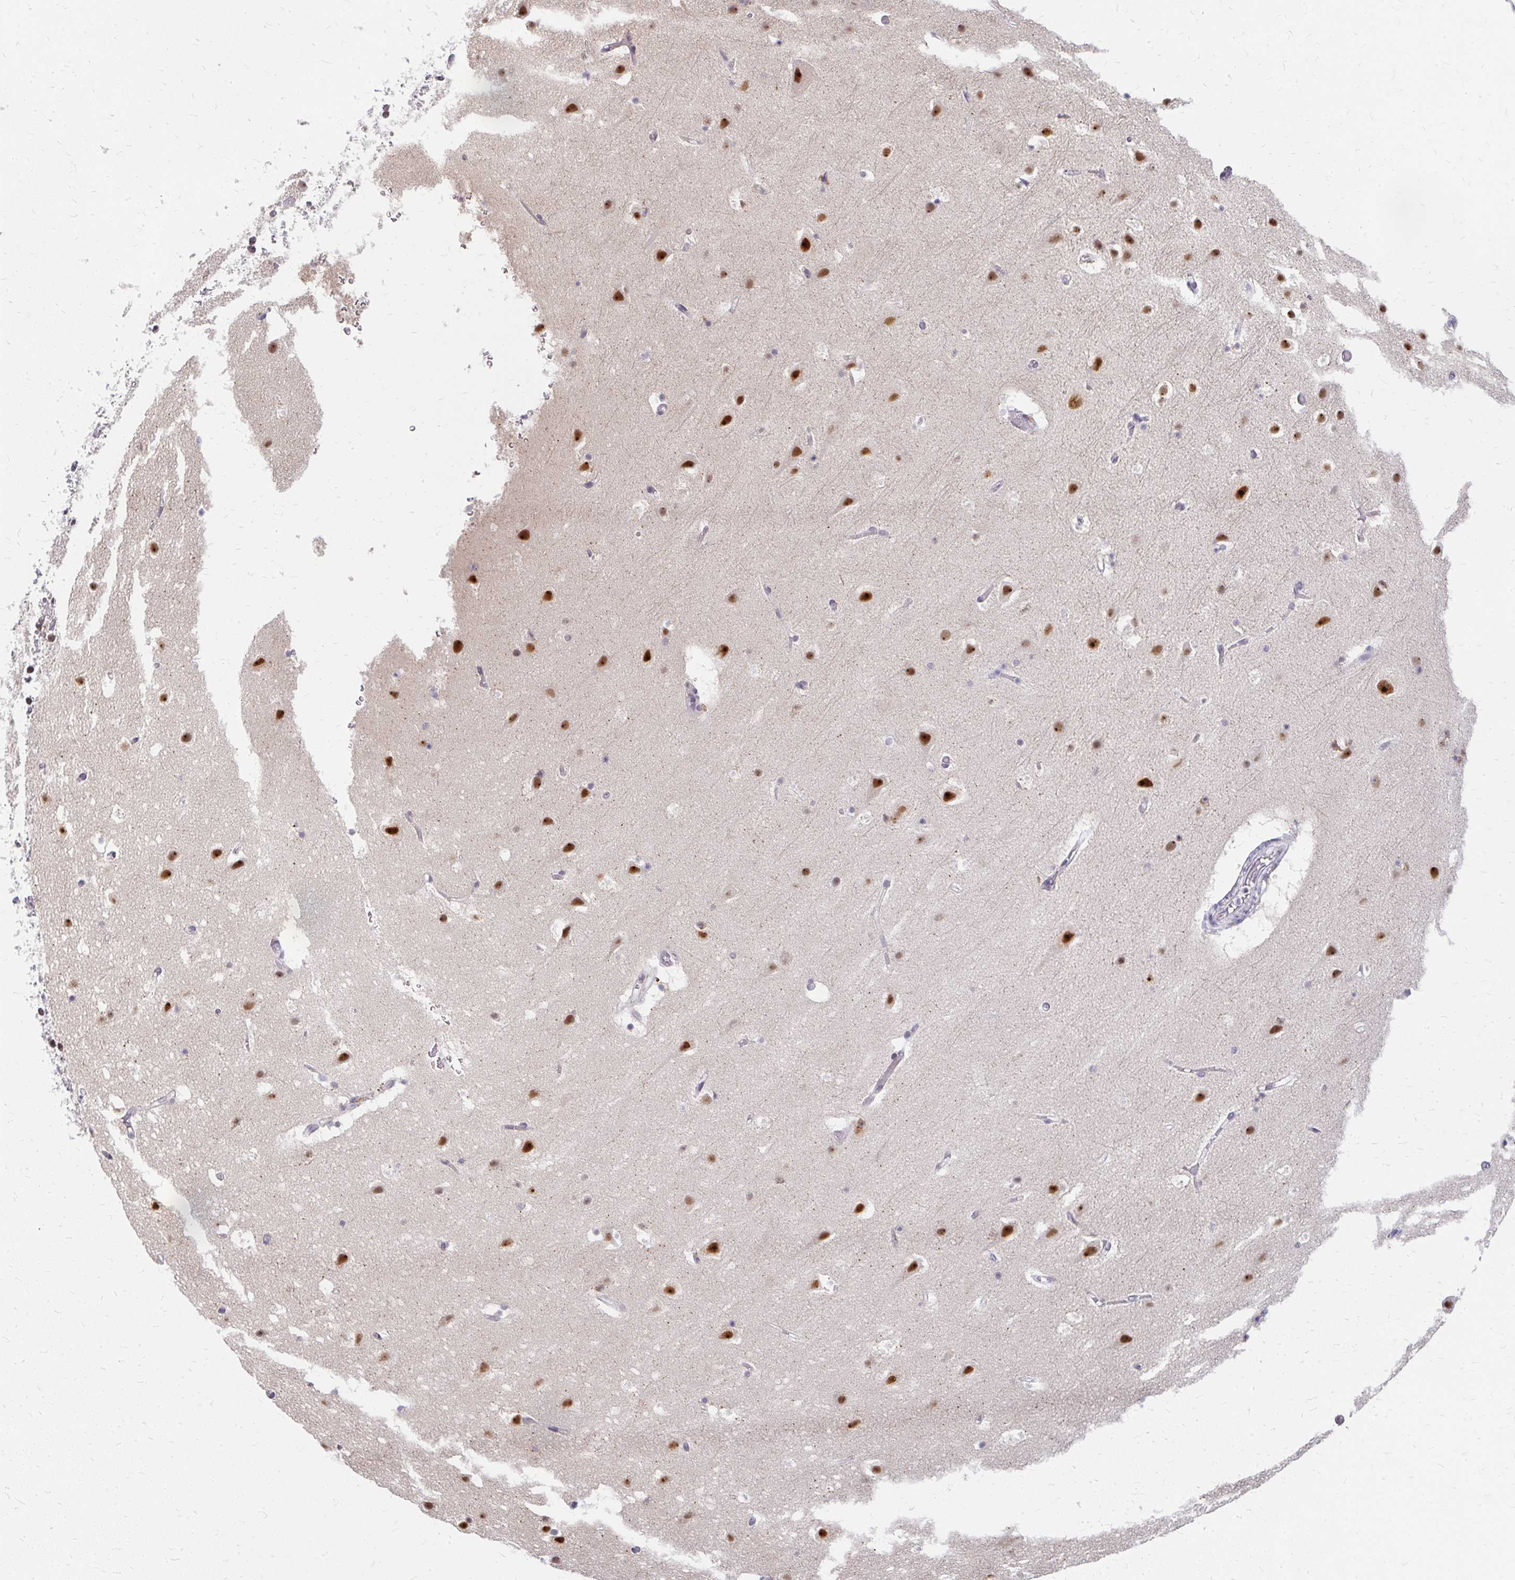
{"staining": {"intensity": "negative", "quantity": "none", "location": "none"}, "tissue": "cerebral cortex", "cell_type": "Endothelial cells", "image_type": "normal", "snomed": [{"axis": "morphology", "description": "Normal tissue, NOS"}, {"axis": "topography", "description": "Cerebral cortex"}], "caption": "Immunohistochemical staining of unremarkable human cerebral cortex displays no significant positivity in endothelial cells. (DAB (3,3'-diaminobenzidine) IHC, high magnification).", "gene": "GTF2H1", "patient": {"sex": "female", "age": 42}}